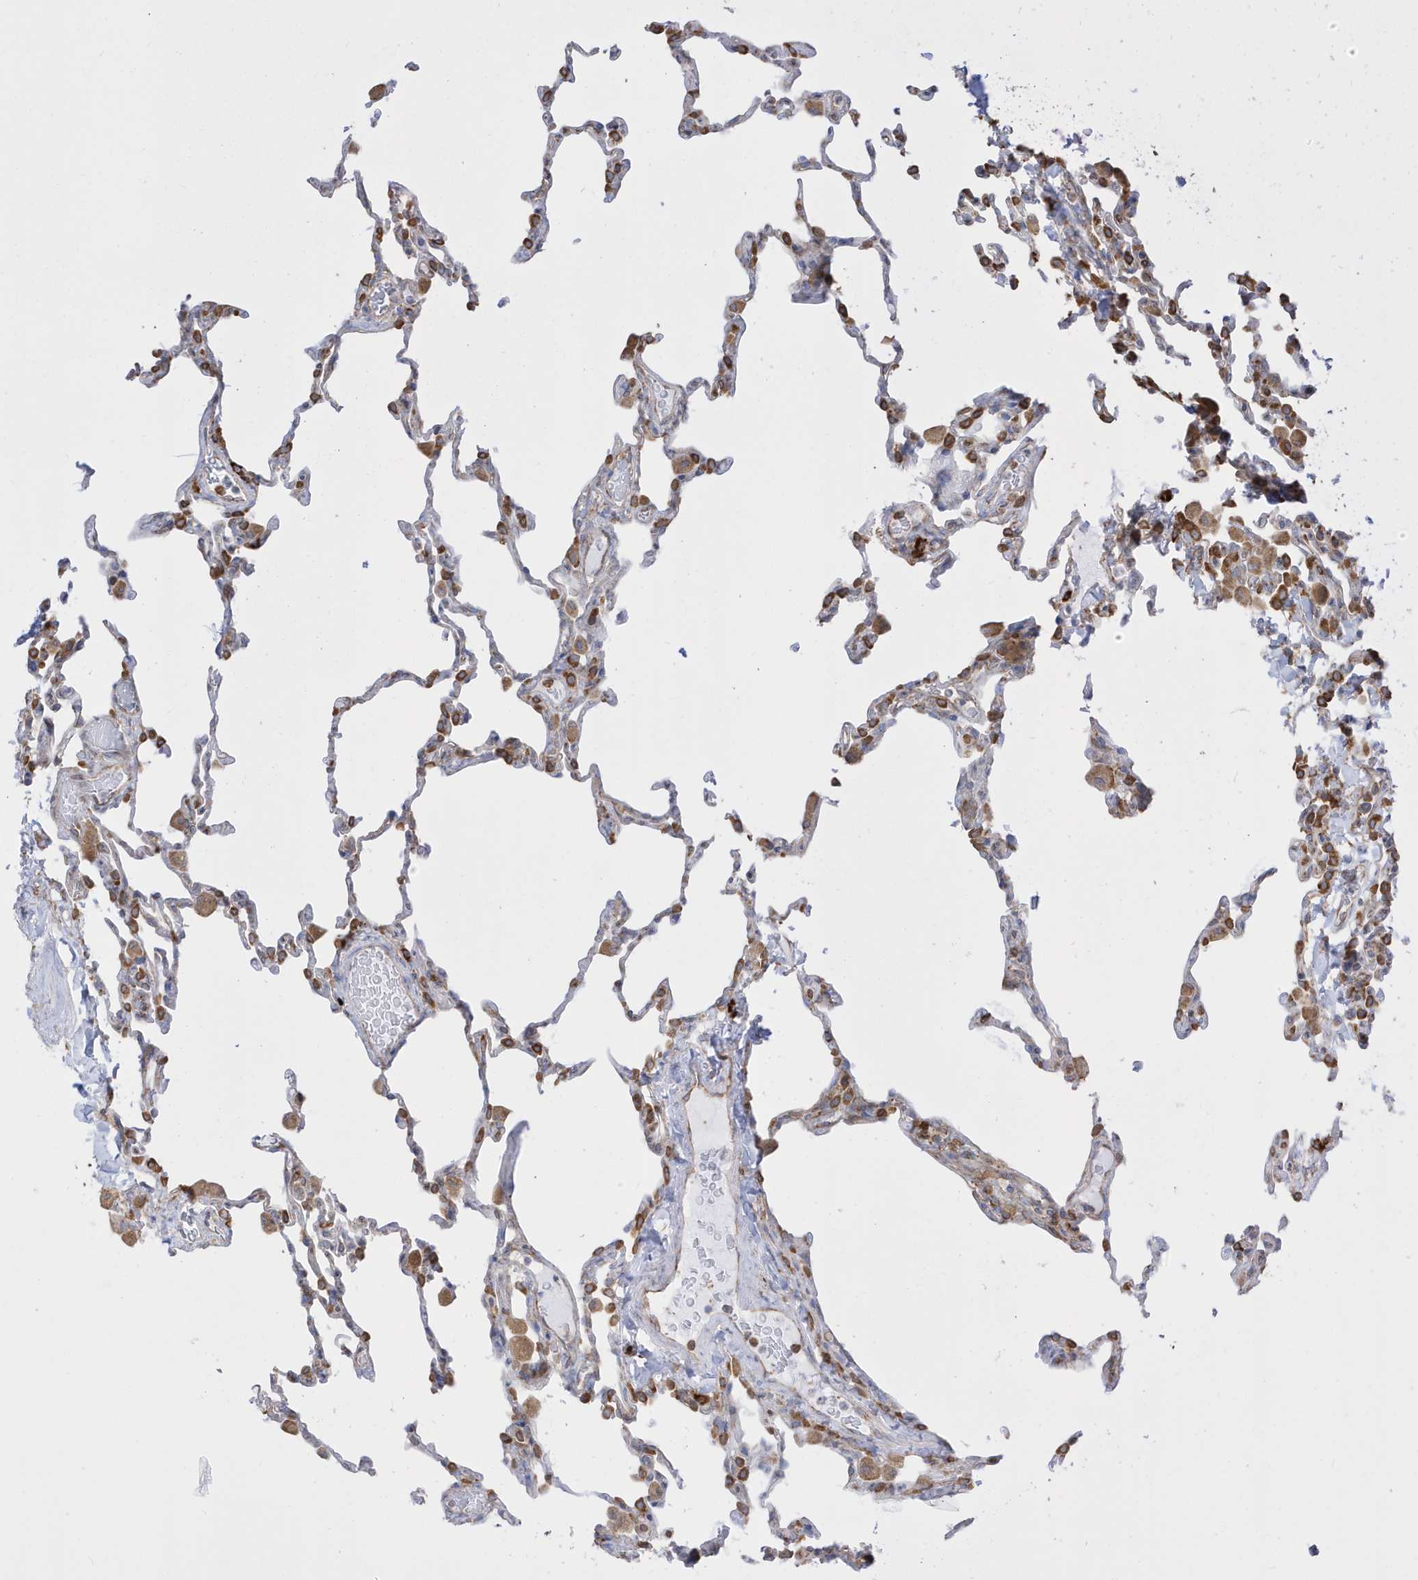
{"staining": {"intensity": "moderate", "quantity": "<25%", "location": "cytoplasmic/membranous"}, "tissue": "lung", "cell_type": "Alveolar cells", "image_type": "normal", "snomed": [{"axis": "morphology", "description": "Normal tissue, NOS"}, {"axis": "topography", "description": "Lung"}], "caption": "Immunohistochemical staining of unremarkable lung demonstrates moderate cytoplasmic/membranous protein expression in about <25% of alveolar cells. (DAB (3,3'-diaminobenzidine) IHC with brightfield microscopy, high magnification).", "gene": "PDIA6", "patient": {"sex": "male", "age": 20}}